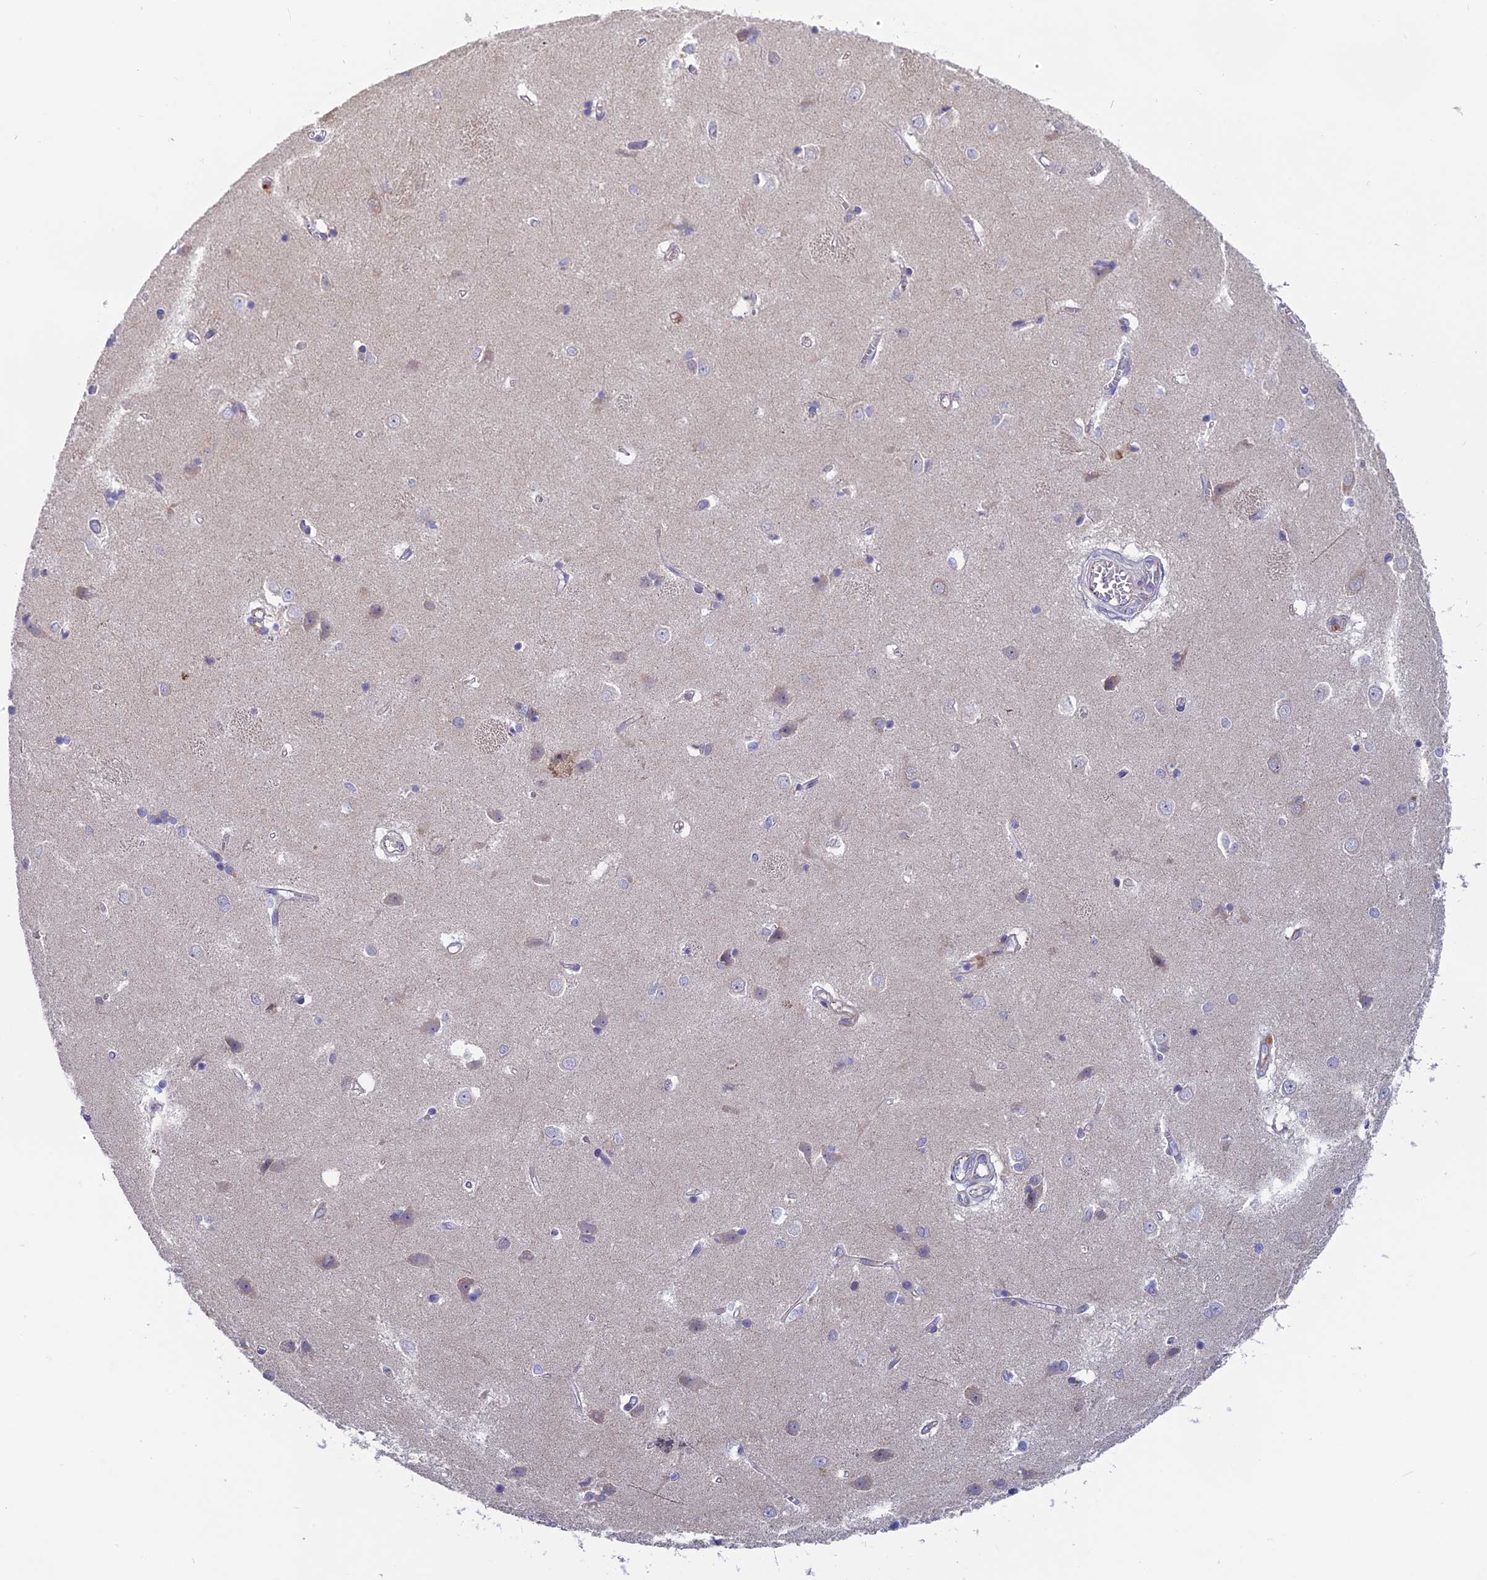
{"staining": {"intensity": "negative", "quantity": "none", "location": "none"}, "tissue": "caudate", "cell_type": "Glial cells", "image_type": "normal", "snomed": [{"axis": "morphology", "description": "Normal tissue, NOS"}, {"axis": "topography", "description": "Lateral ventricle wall"}], "caption": "The IHC photomicrograph has no significant expression in glial cells of caudate.", "gene": "TENT4B", "patient": {"sex": "male", "age": 37}}